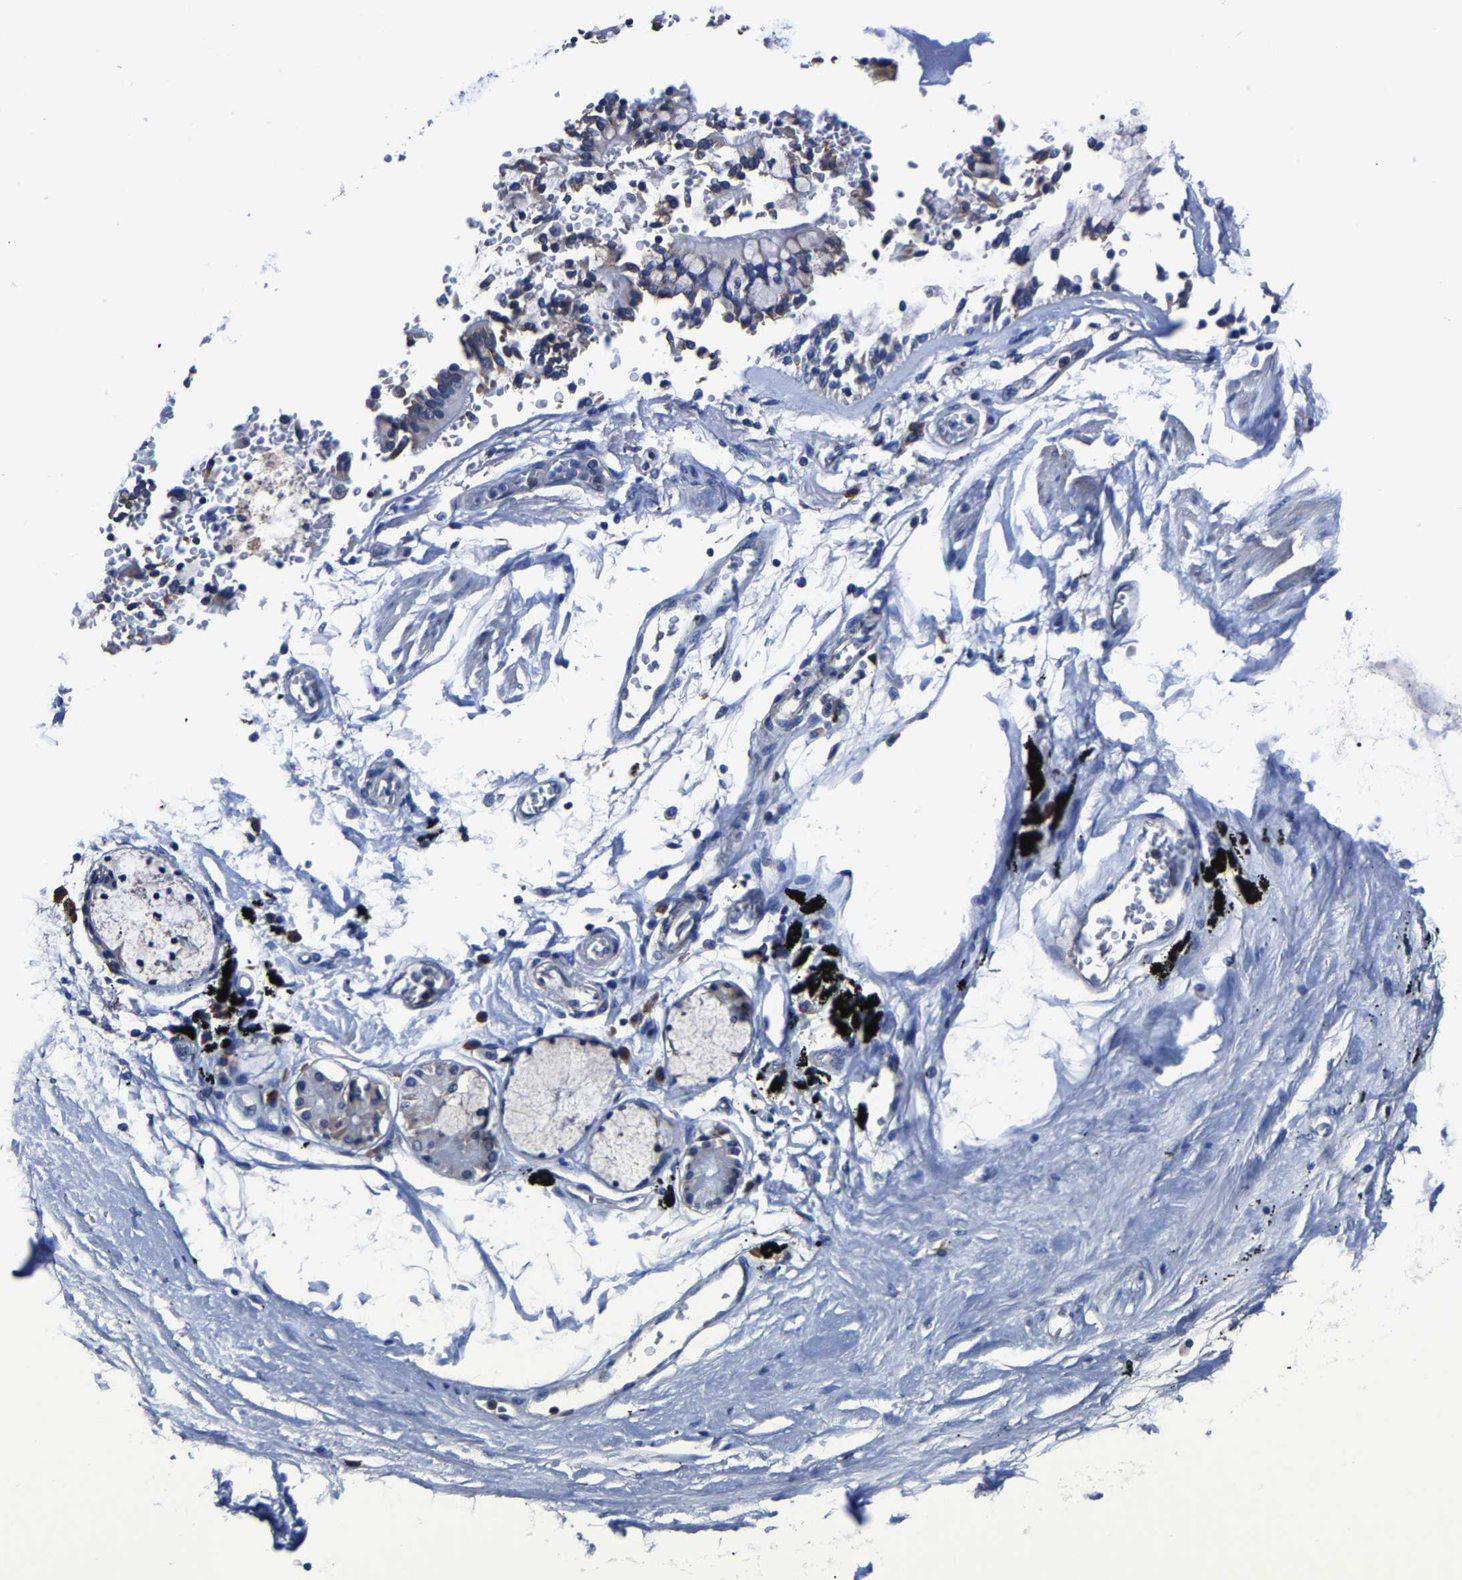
{"staining": {"intensity": "weak", "quantity": ">75%", "location": "cytoplasmic/membranous"}, "tissue": "adipose tissue", "cell_type": "Adipocytes", "image_type": "normal", "snomed": [{"axis": "morphology", "description": "Normal tissue, NOS"}, {"axis": "topography", "description": "Cartilage tissue"}, {"axis": "topography", "description": "Lung"}], "caption": "Immunohistochemical staining of unremarkable human adipose tissue displays weak cytoplasmic/membranous protein expression in about >75% of adipocytes.", "gene": "SRPK2", "patient": {"sex": "female", "age": 77}}